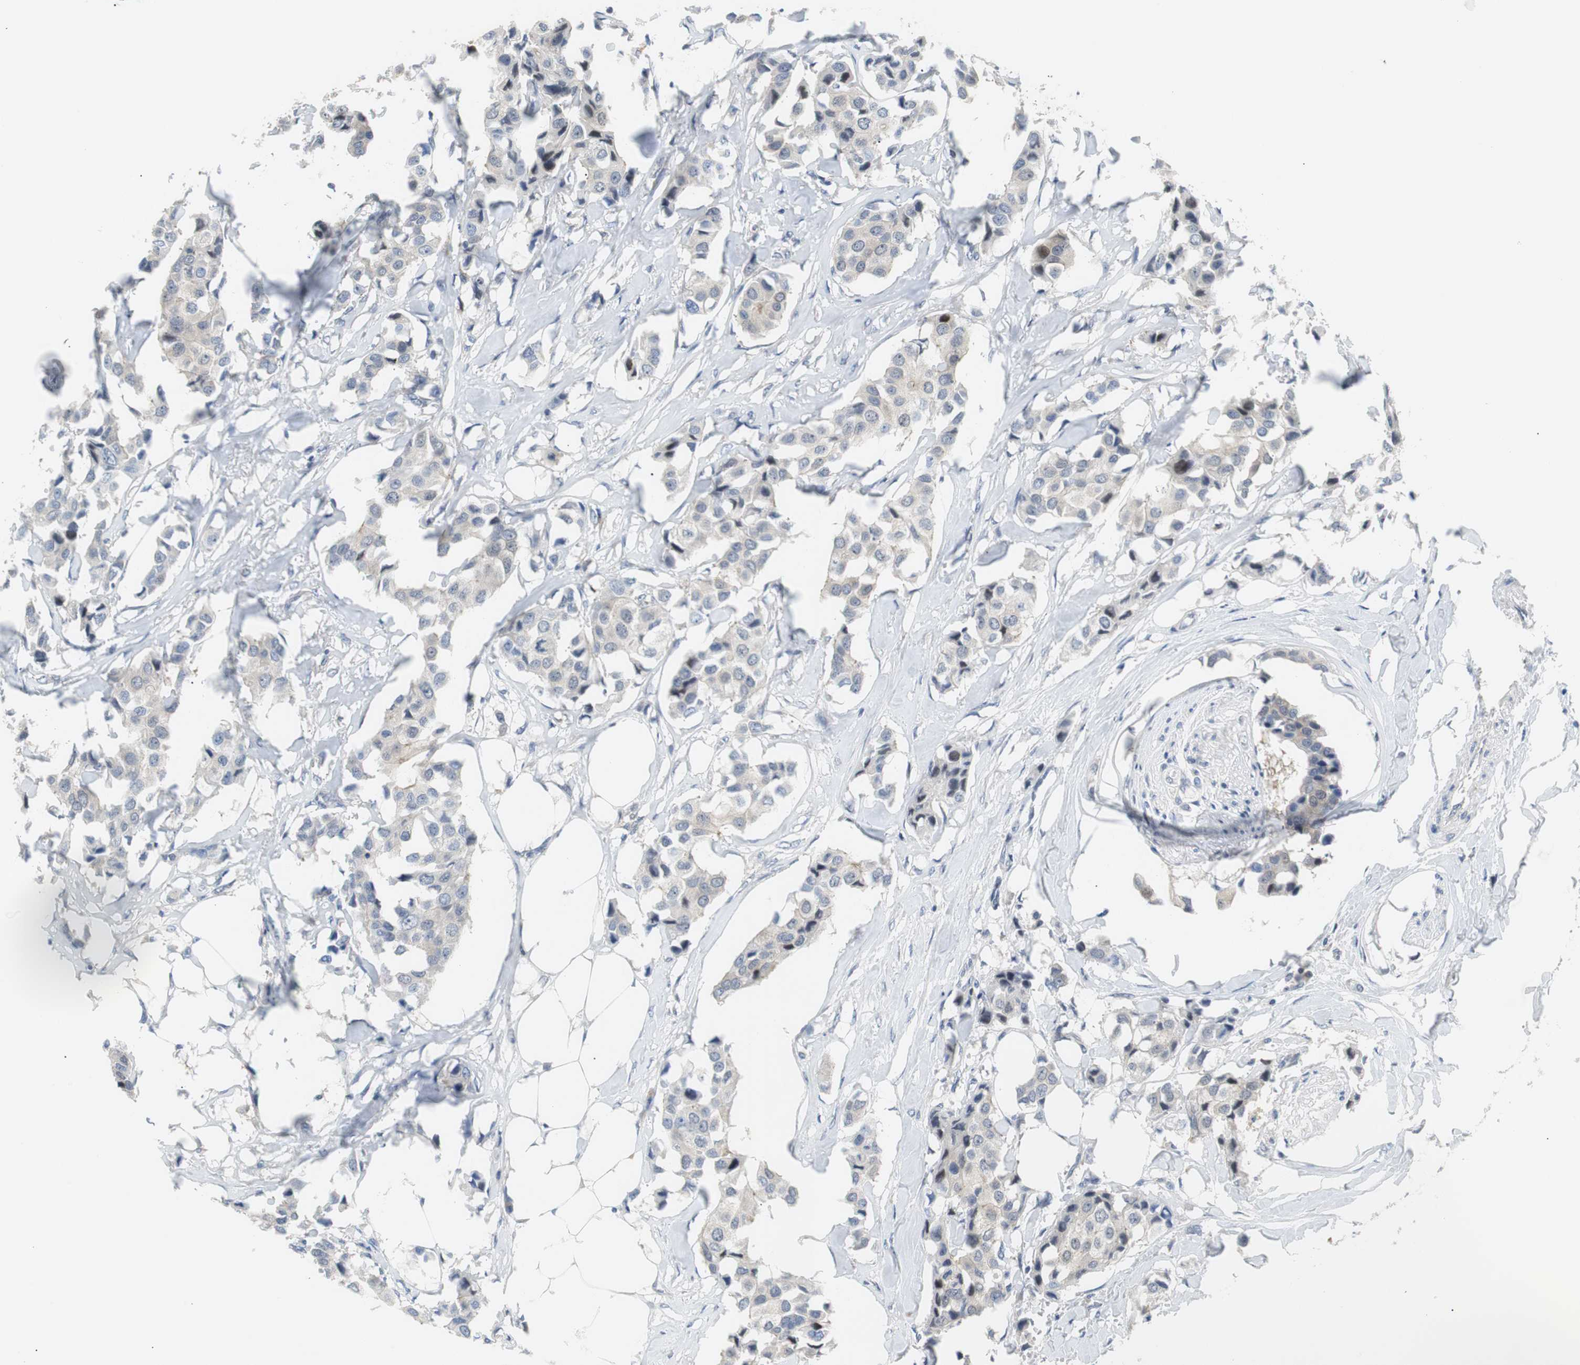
{"staining": {"intensity": "weak", "quantity": "<25%", "location": "cytoplasmic/membranous"}, "tissue": "breast cancer", "cell_type": "Tumor cells", "image_type": "cancer", "snomed": [{"axis": "morphology", "description": "Duct carcinoma"}, {"axis": "topography", "description": "Breast"}], "caption": "The image demonstrates no significant staining in tumor cells of breast cancer (intraductal carcinoma). Nuclei are stained in blue.", "gene": "MAP2K4", "patient": {"sex": "female", "age": 80}}